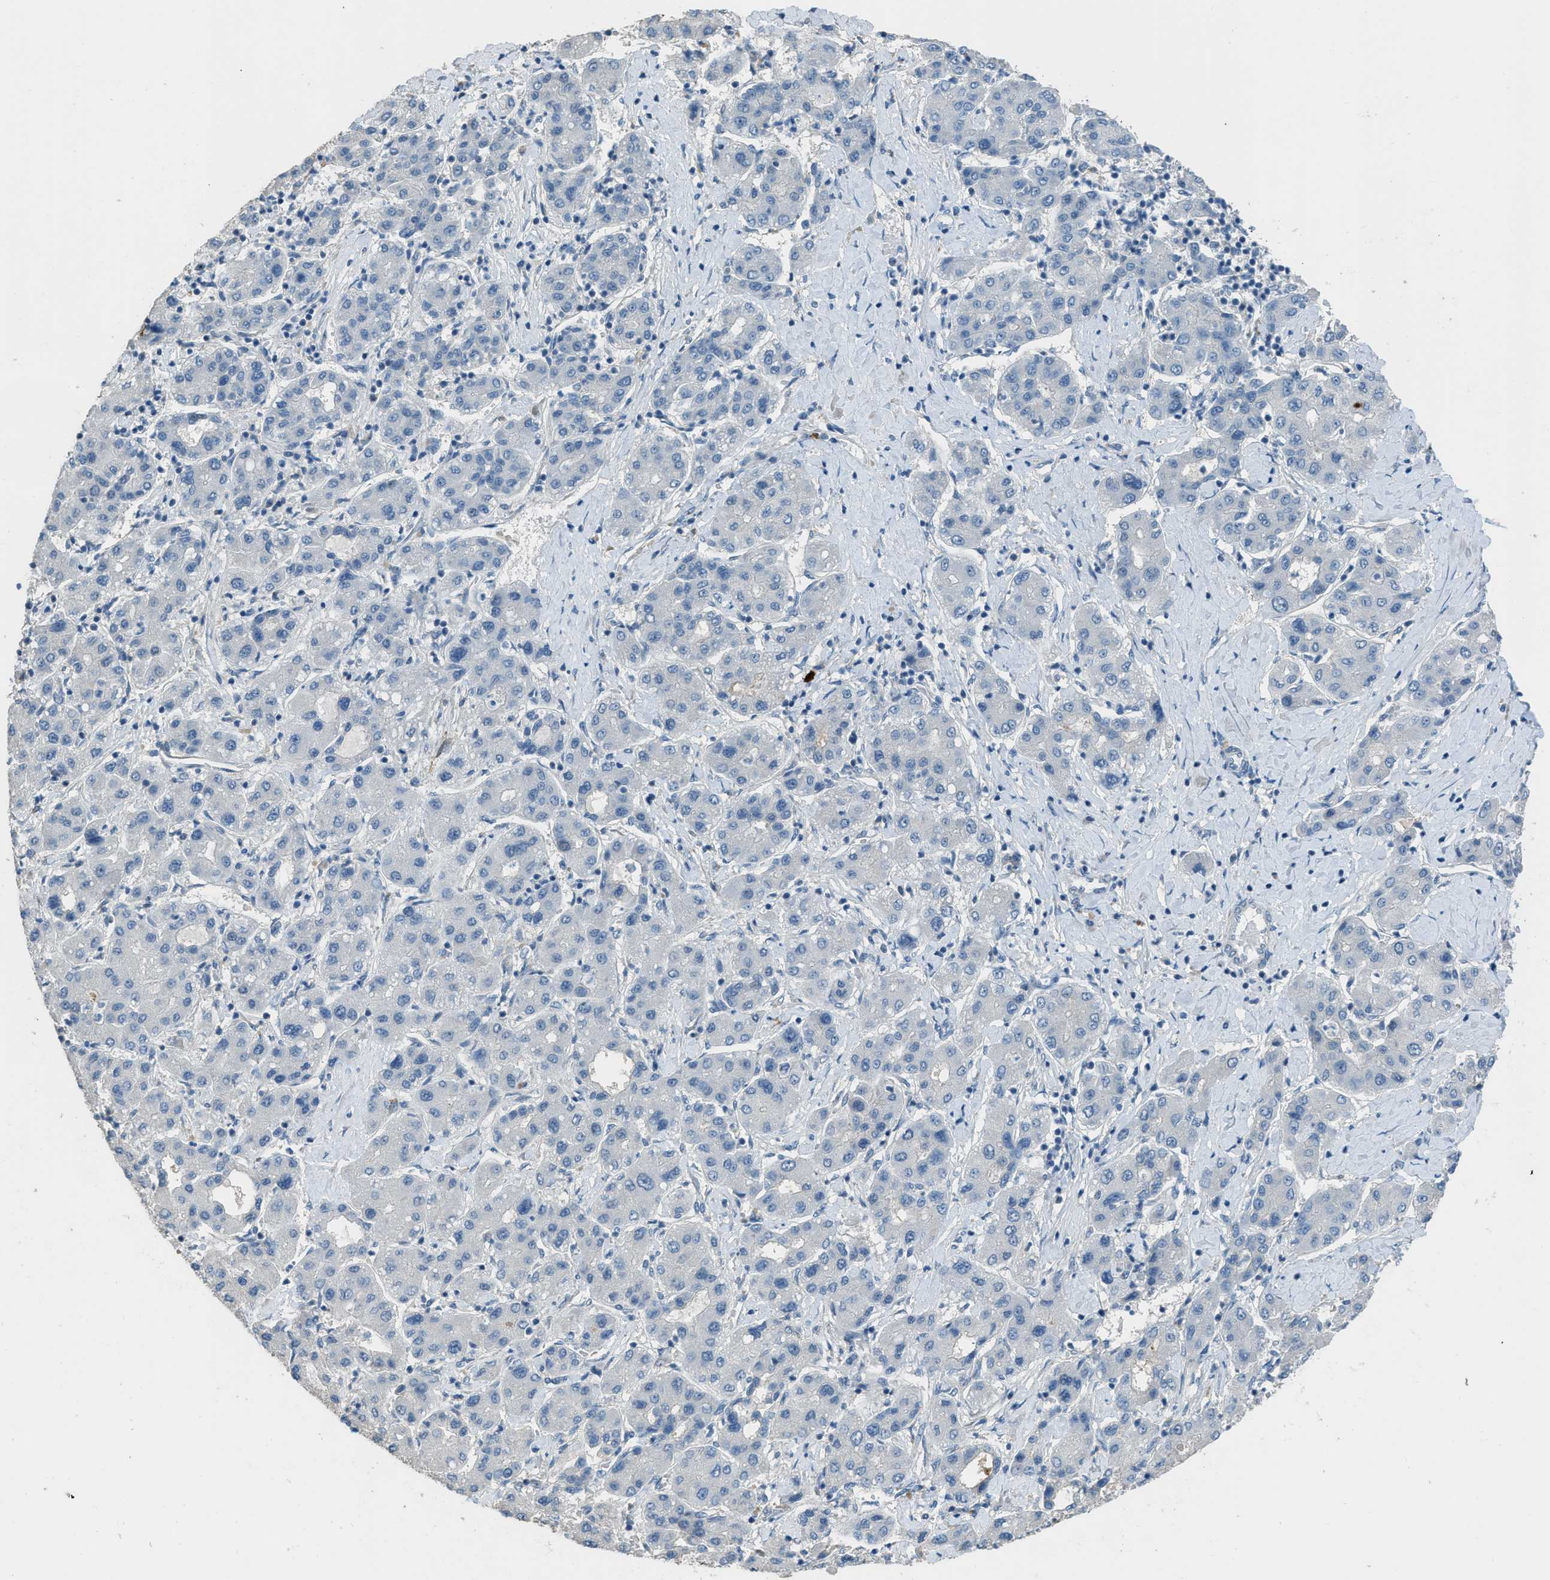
{"staining": {"intensity": "negative", "quantity": "none", "location": "none"}, "tissue": "liver cancer", "cell_type": "Tumor cells", "image_type": "cancer", "snomed": [{"axis": "morphology", "description": "Carcinoma, Hepatocellular, NOS"}, {"axis": "topography", "description": "Liver"}], "caption": "An immunohistochemistry (IHC) micrograph of liver cancer (hepatocellular carcinoma) is shown. There is no staining in tumor cells of liver cancer (hepatocellular carcinoma).", "gene": "TIMD4", "patient": {"sex": "male", "age": 65}}